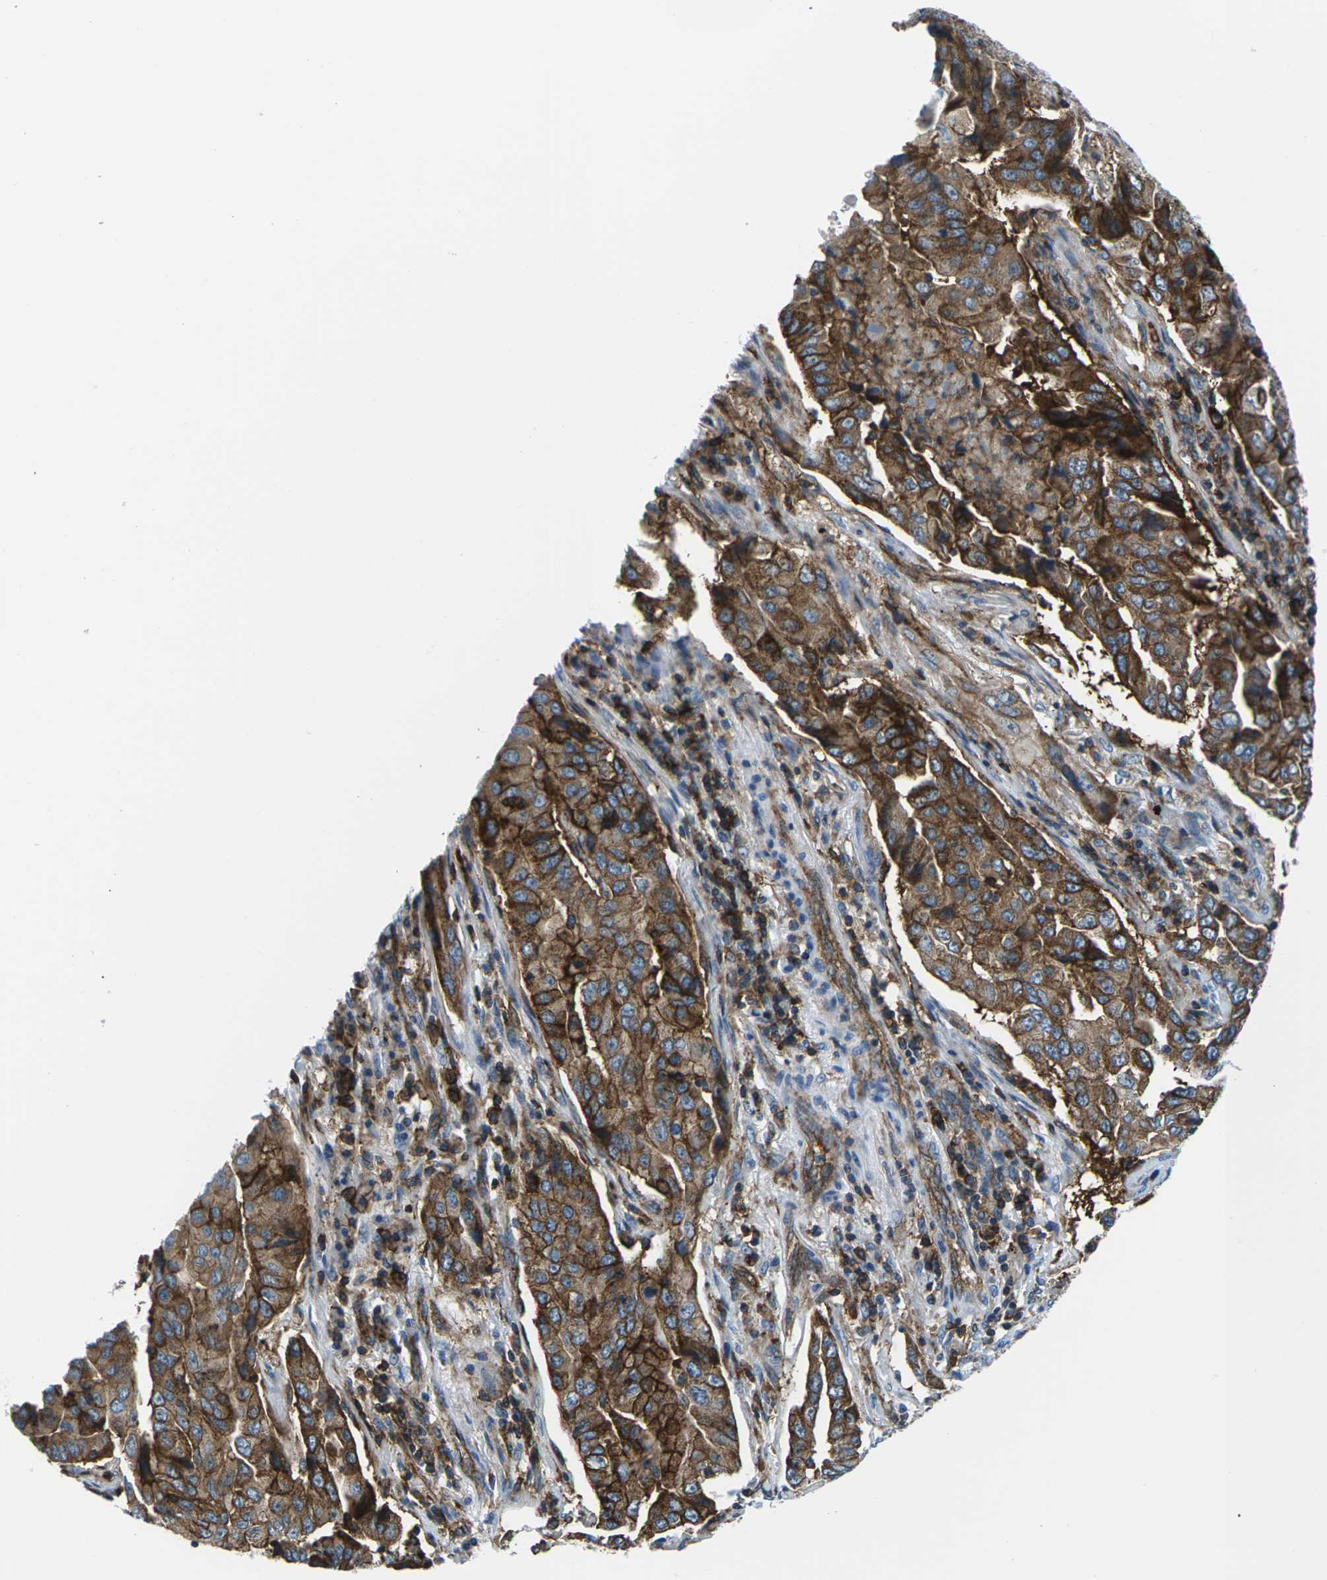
{"staining": {"intensity": "strong", "quantity": ">75%", "location": "cytoplasmic/membranous"}, "tissue": "lung cancer", "cell_type": "Tumor cells", "image_type": "cancer", "snomed": [{"axis": "morphology", "description": "Adenocarcinoma, NOS"}, {"axis": "topography", "description": "Lung"}], "caption": "This image demonstrates IHC staining of adenocarcinoma (lung), with high strong cytoplasmic/membranous staining in approximately >75% of tumor cells.", "gene": "SOCS4", "patient": {"sex": "female", "age": 65}}